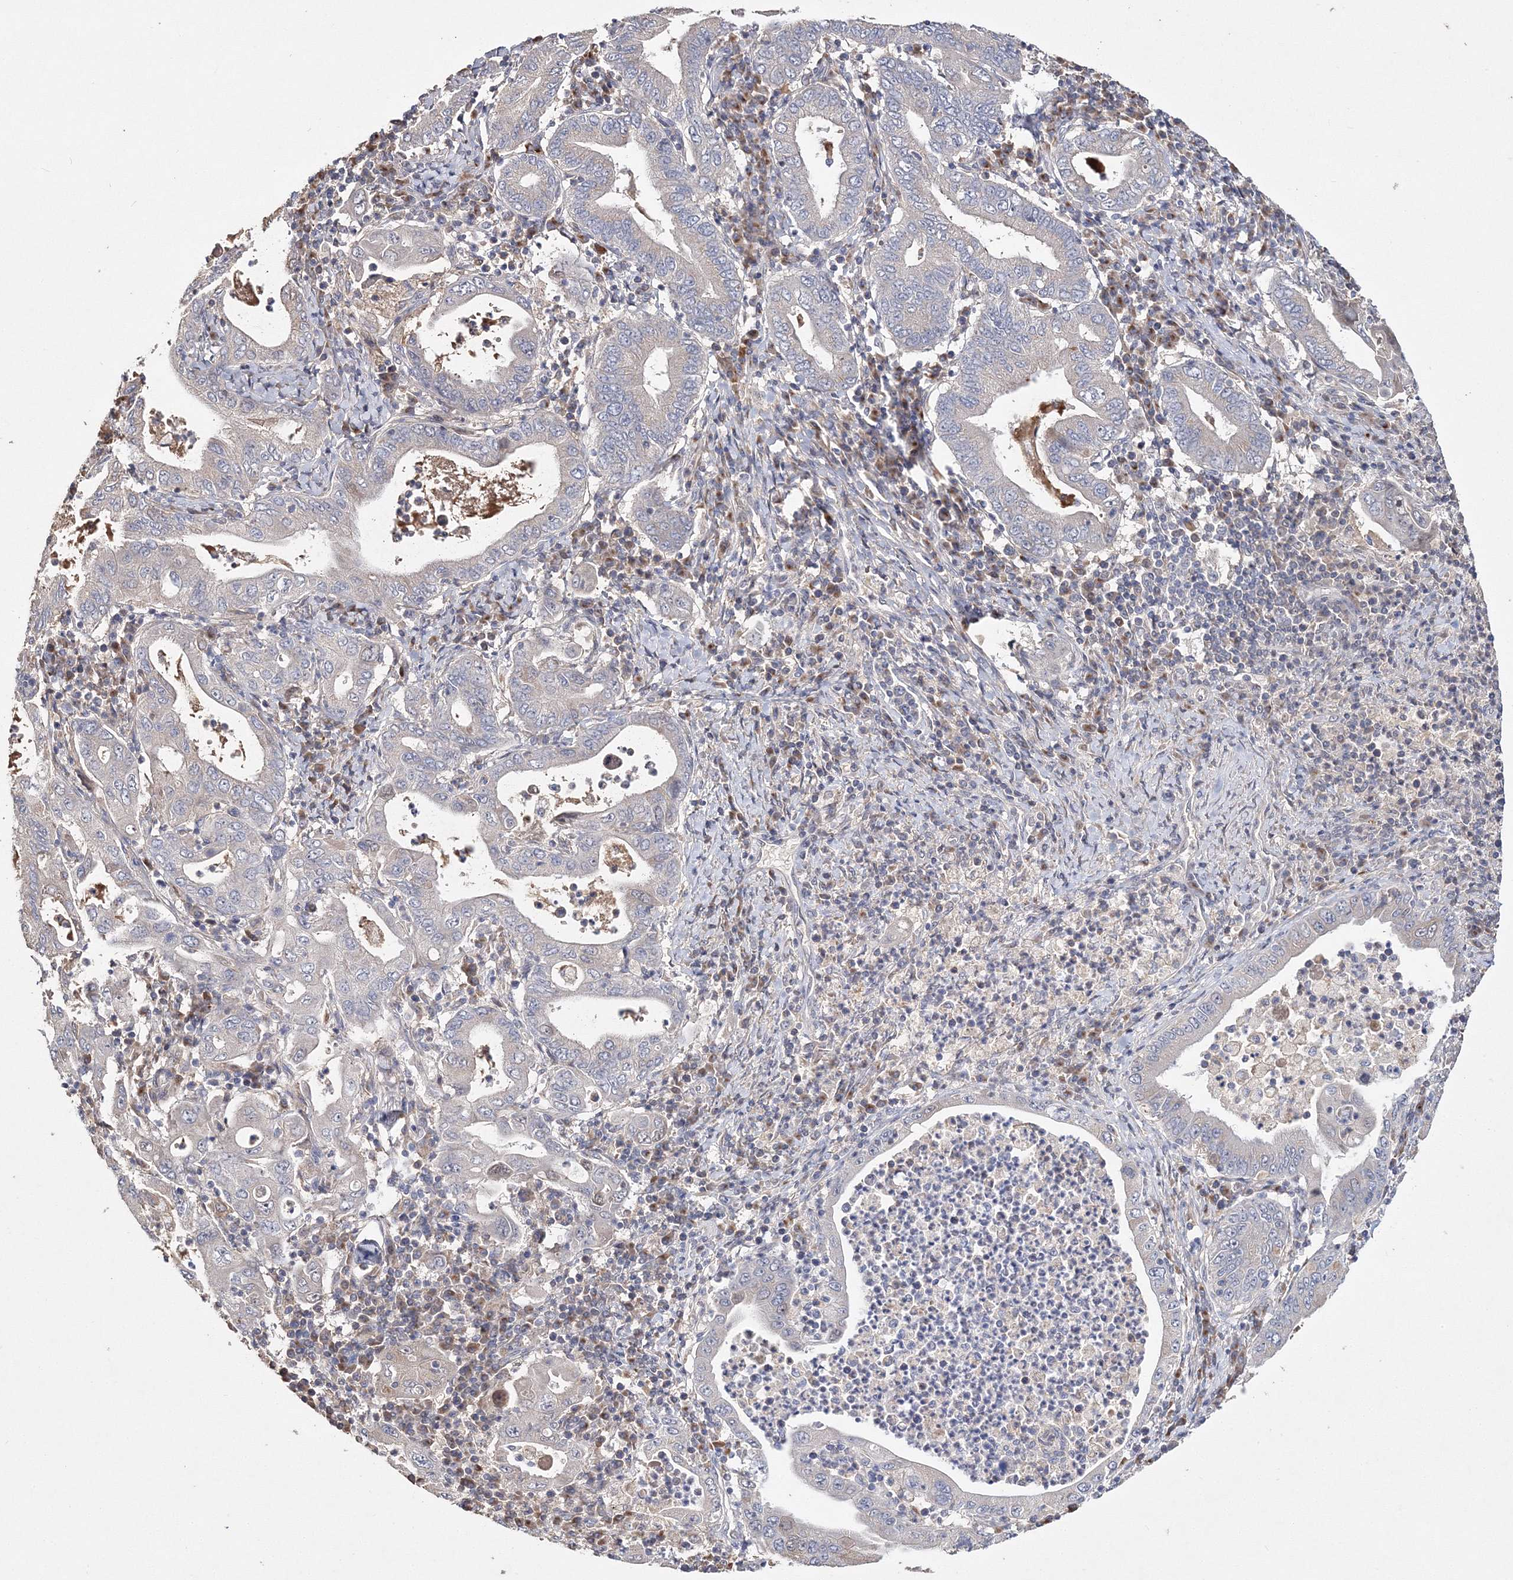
{"staining": {"intensity": "negative", "quantity": "none", "location": "none"}, "tissue": "stomach cancer", "cell_type": "Tumor cells", "image_type": "cancer", "snomed": [{"axis": "morphology", "description": "Normal tissue, NOS"}, {"axis": "morphology", "description": "Adenocarcinoma, NOS"}, {"axis": "topography", "description": "Esophagus"}, {"axis": "topography", "description": "Stomach, upper"}, {"axis": "topography", "description": "Peripheral nerve tissue"}], "caption": "Protein analysis of stomach adenocarcinoma displays no significant positivity in tumor cells.", "gene": "GJB5", "patient": {"sex": "male", "age": 62}}